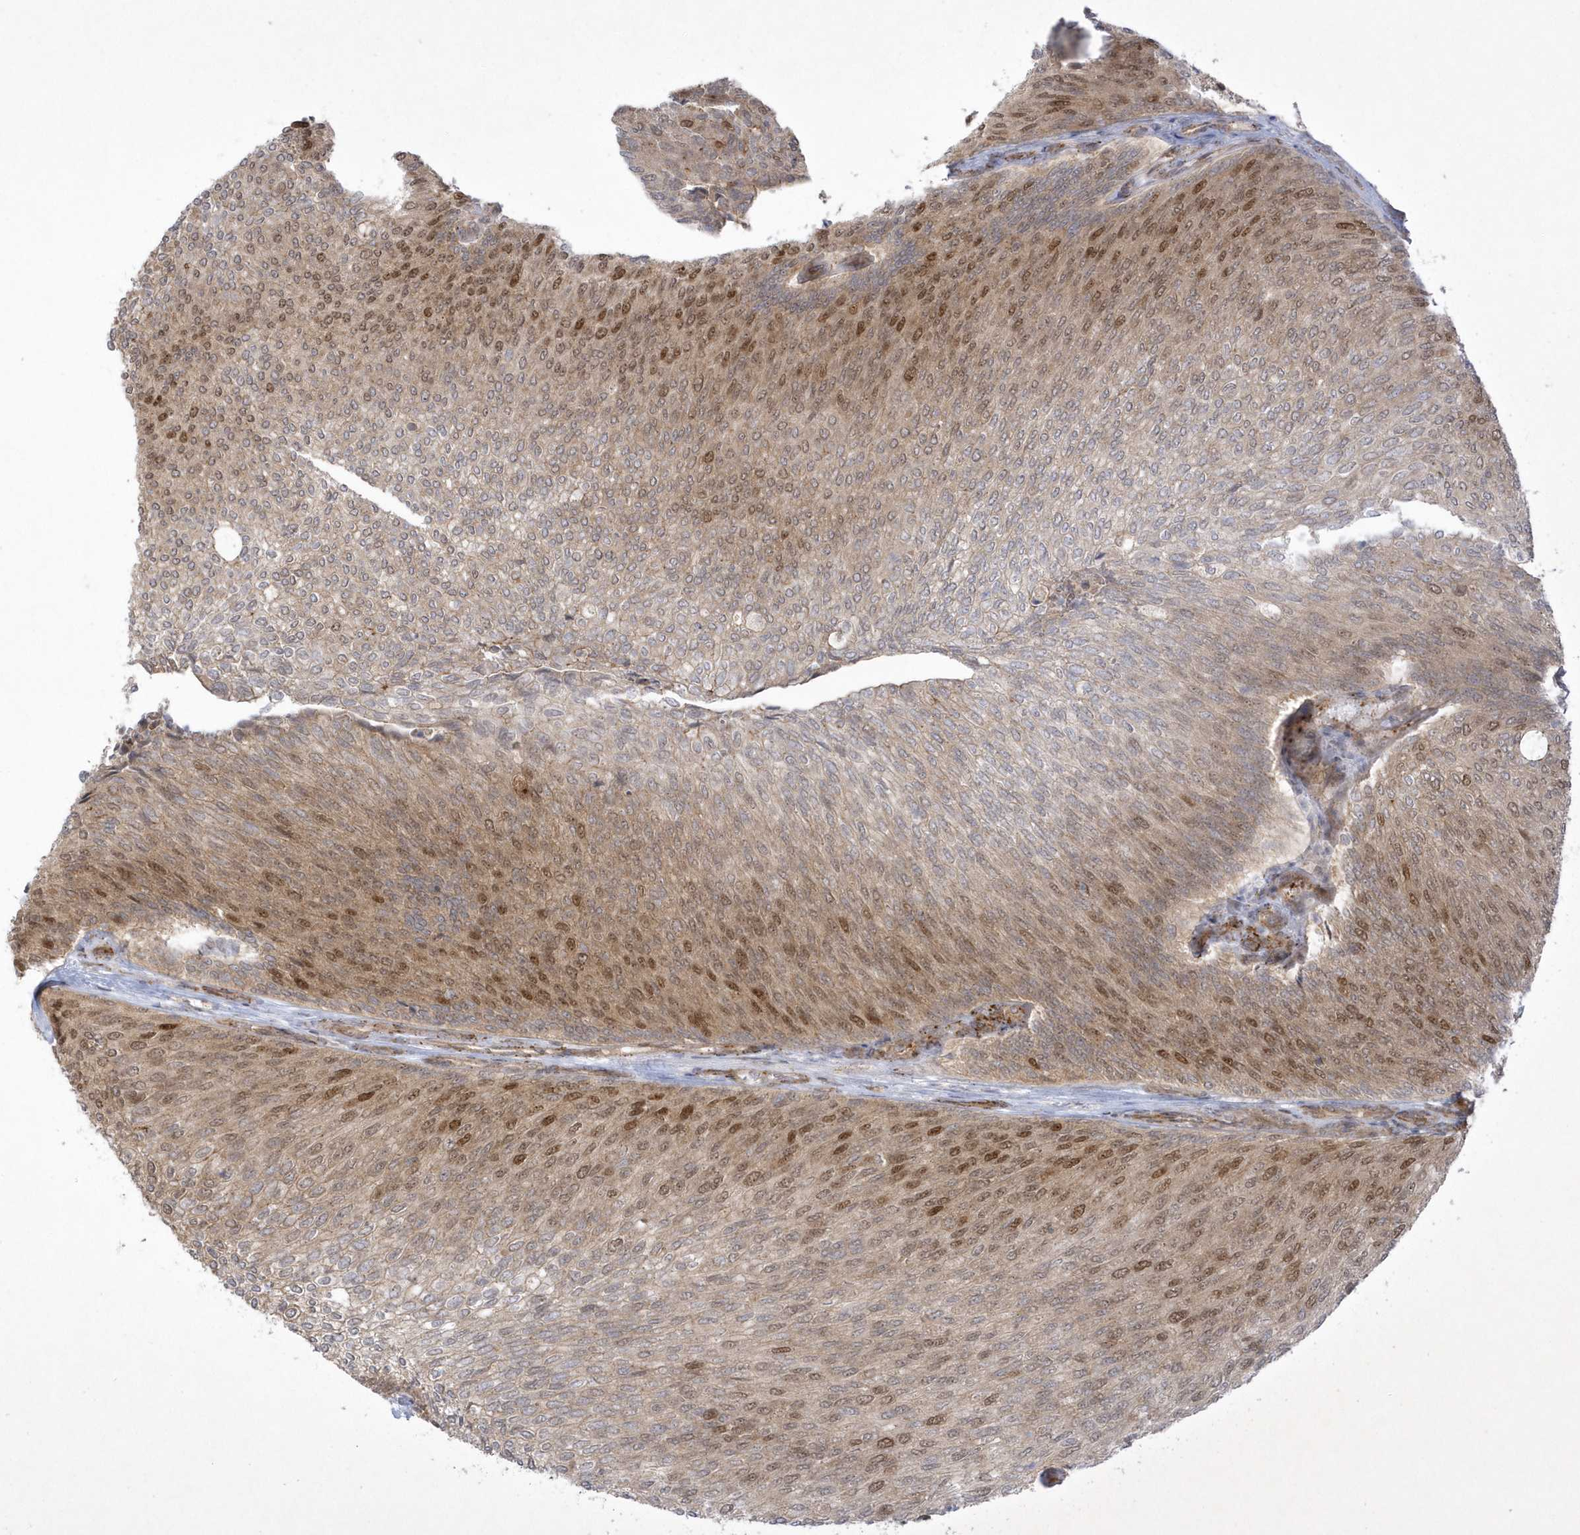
{"staining": {"intensity": "moderate", "quantity": ">75%", "location": "cytoplasmic/membranous,nuclear"}, "tissue": "urothelial cancer", "cell_type": "Tumor cells", "image_type": "cancer", "snomed": [{"axis": "morphology", "description": "Urothelial carcinoma, Low grade"}, {"axis": "topography", "description": "Urinary bladder"}], "caption": "Tumor cells reveal medium levels of moderate cytoplasmic/membranous and nuclear positivity in about >75% of cells in urothelial cancer. (DAB (3,3'-diaminobenzidine) = brown stain, brightfield microscopy at high magnification).", "gene": "NAF1", "patient": {"sex": "female", "age": 79}}